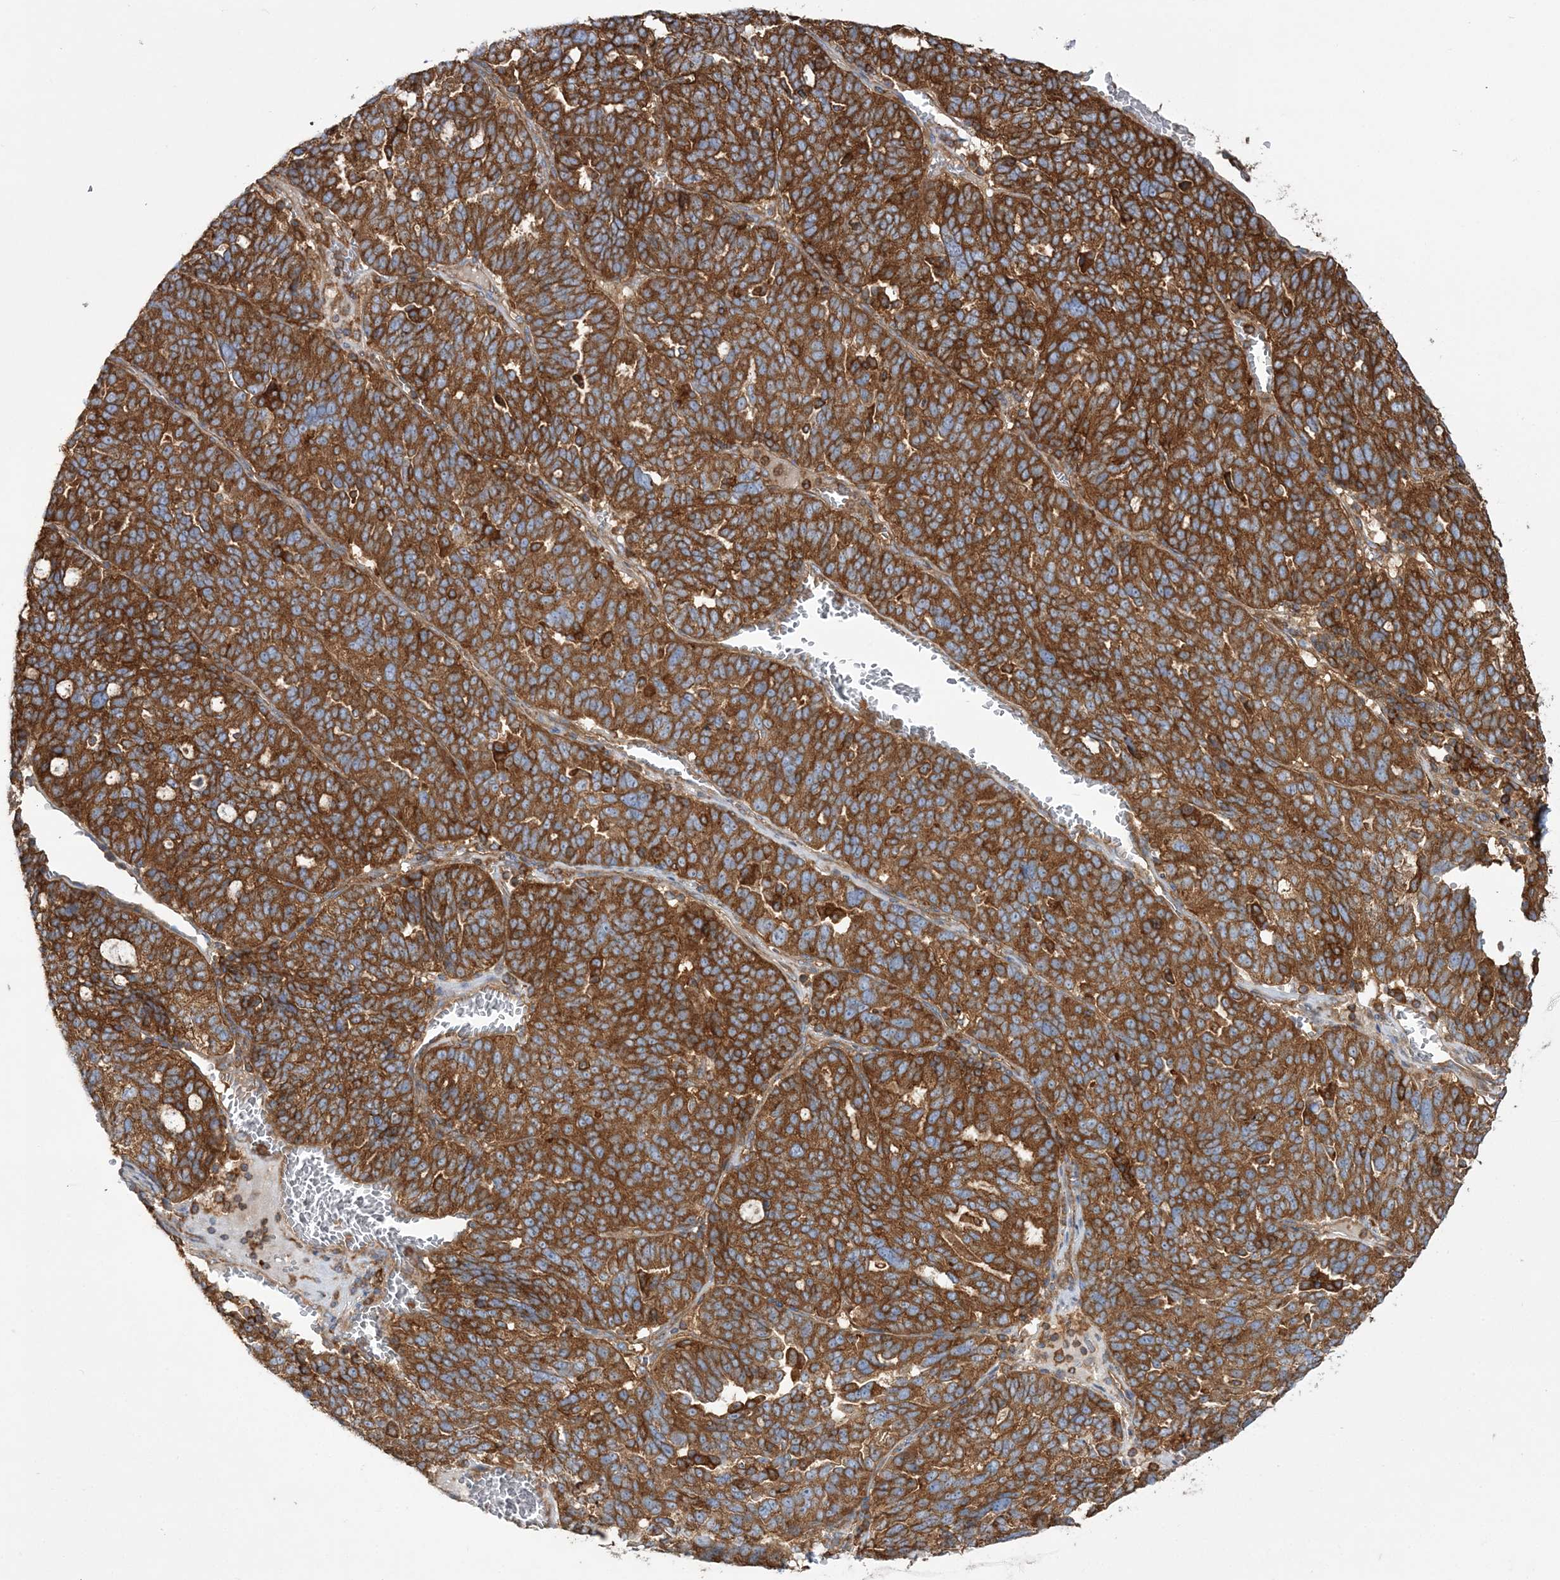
{"staining": {"intensity": "strong", "quantity": ">75%", "location": "cytoplasmic/membranous"}, "tissue": "ovarian cancer", "cell_type": "Tumor cells", "image_type": "cancer", "snomed": [{"axis": "morphology", "description": "Cystadenocarcinoma, serous, NOS"}, {"axis": "topography", "description": "Ovary"}], "caption": "The image shows immunohistochemical staining of ovarian serous cystadenocarcinoma. There is strong cytoplasmic/membranous staining is present in about >75% of tumor cells.", "gene": "TBC1D5", "patient": {"sex": "female", "age": 59}}